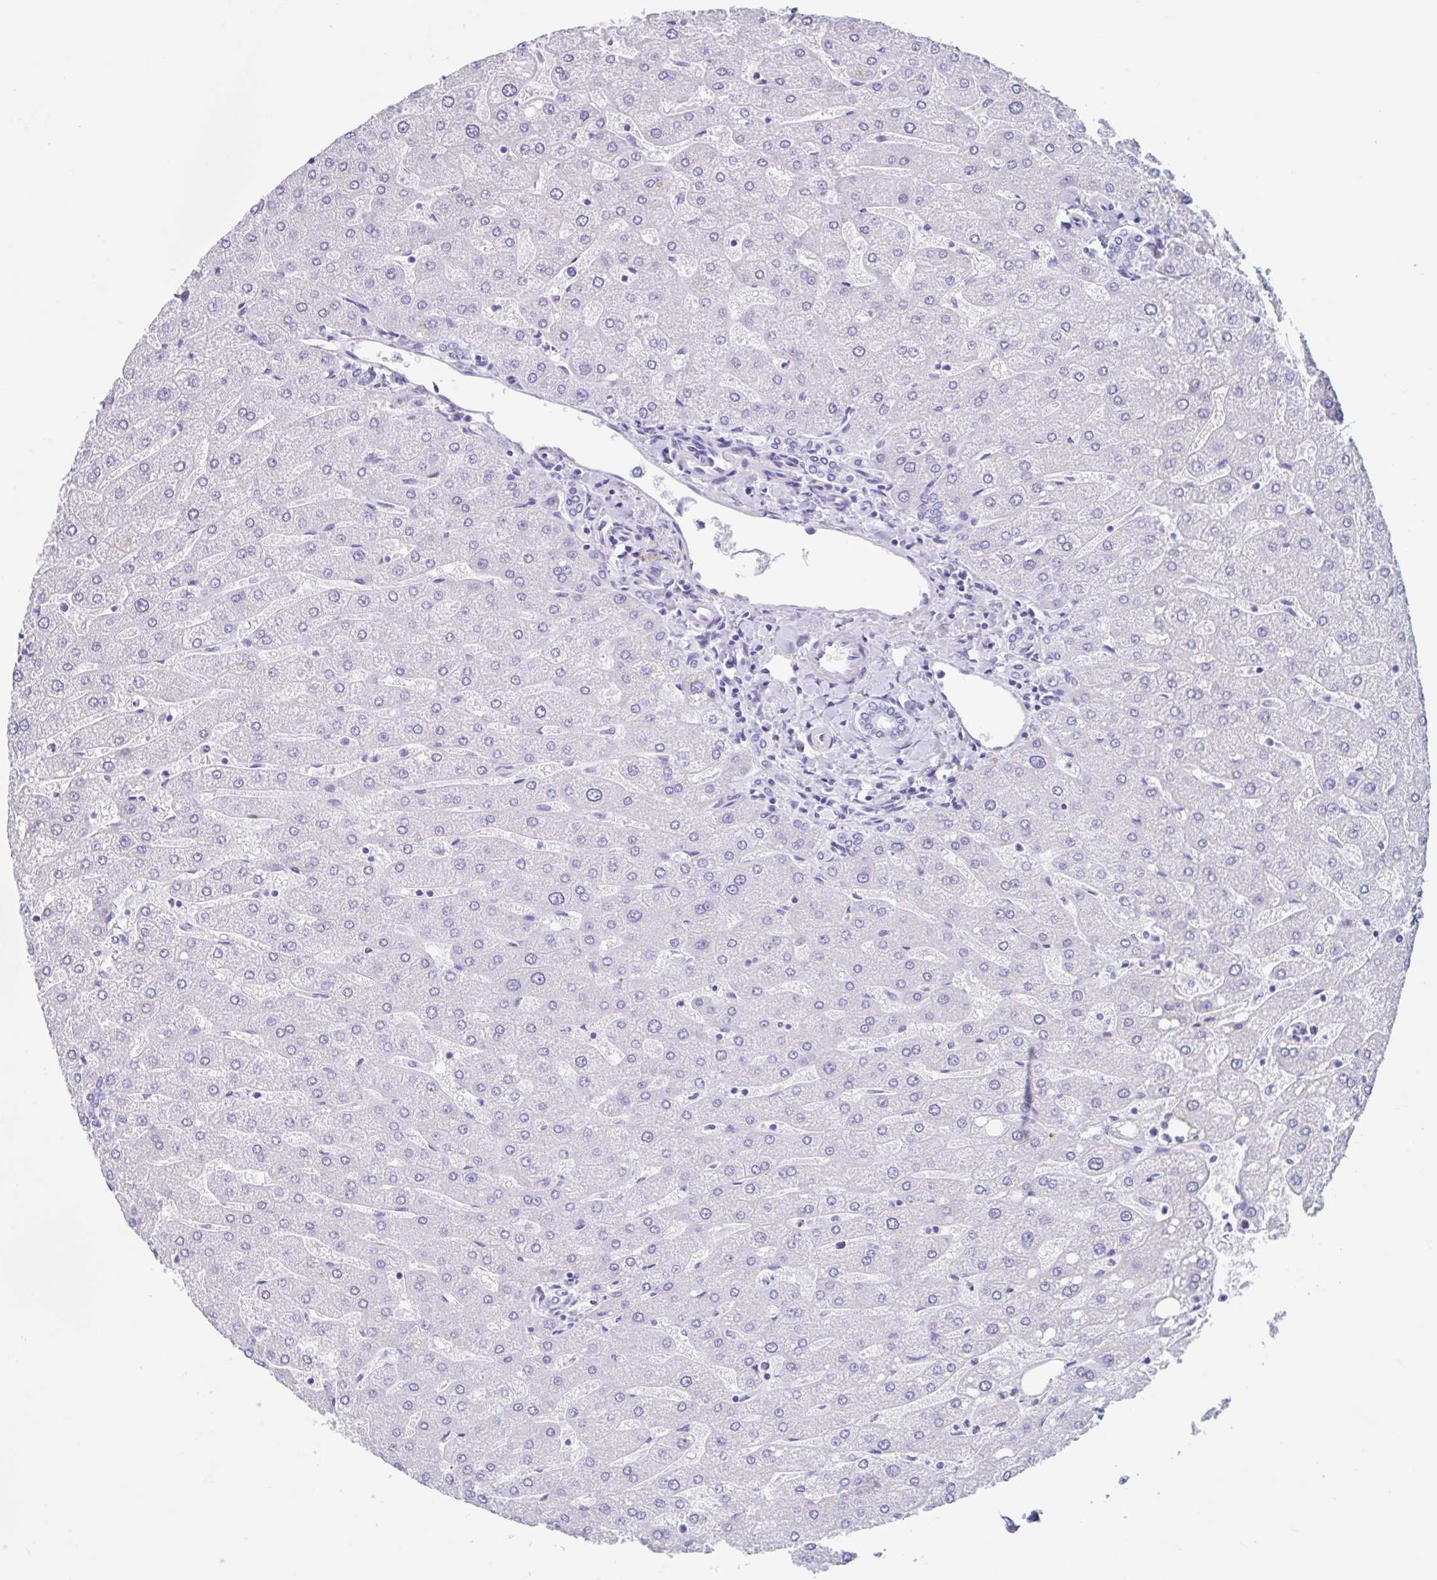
{"staining": {"intensity": "negative", "quantity": "none", "location": "none"}, "tissue": "liver", "cell_type": "Cholangiocytes", "image_type": "normal", "snomed": [{"axis": "morphology", "description": "Normal tissue, NOS"}, {"axis": "topography", "description": "Liver"}], "caption": "This is a micrograph of immunohistochemistry staining of unremarkable liver, which shows no positivity in cholangiocytes. (Brightfield microscopy of DAB (3,3'-diaminobenzidine) immunohistochemistry at high magnification).", "gene": "CPTP", "patient": {"sex": "male", "age": 67}}